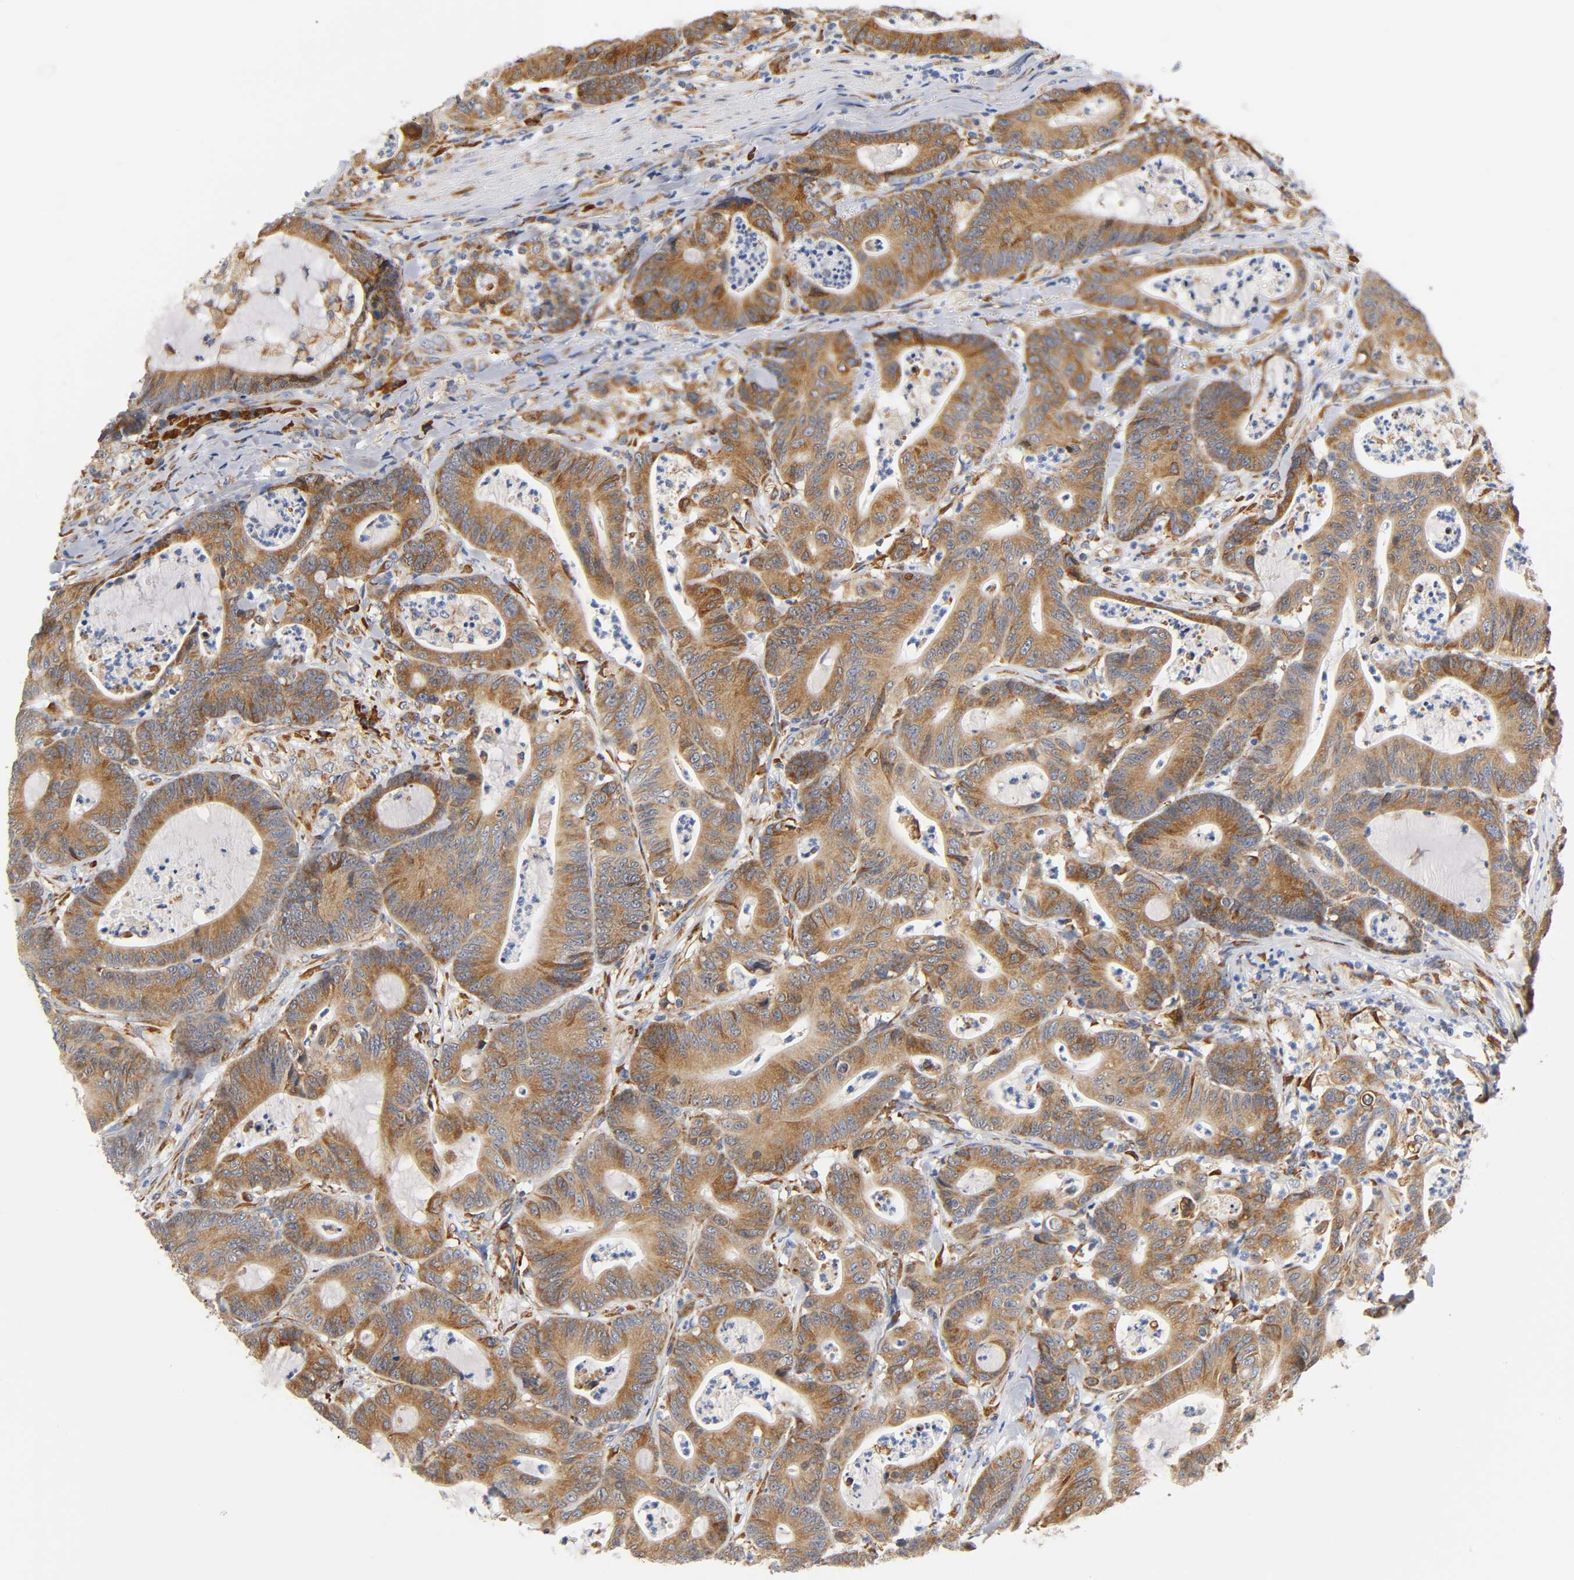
{"staining": {"intensity": "moderate", "quantity": "25%-75%", "location": "cytoplasmic/membranous"}, "tissue": "colorectal cancer", "cell_type": "Tumor cells", "image_type": "cancer", "snomed": [{"axis": "morphology", "description": "Adenocarcinoma, NOS"}, {"axis": "topography", "description": "Colon"}], "caption": "Protein expression analysis of human adenocarcinoma (colorectal) reveals moderate cytoplasmic/membranous staining in about 25%-75% of tumor cells.", "gene": "UCKL1", "patient": {"sex": "female", "age": 84}}